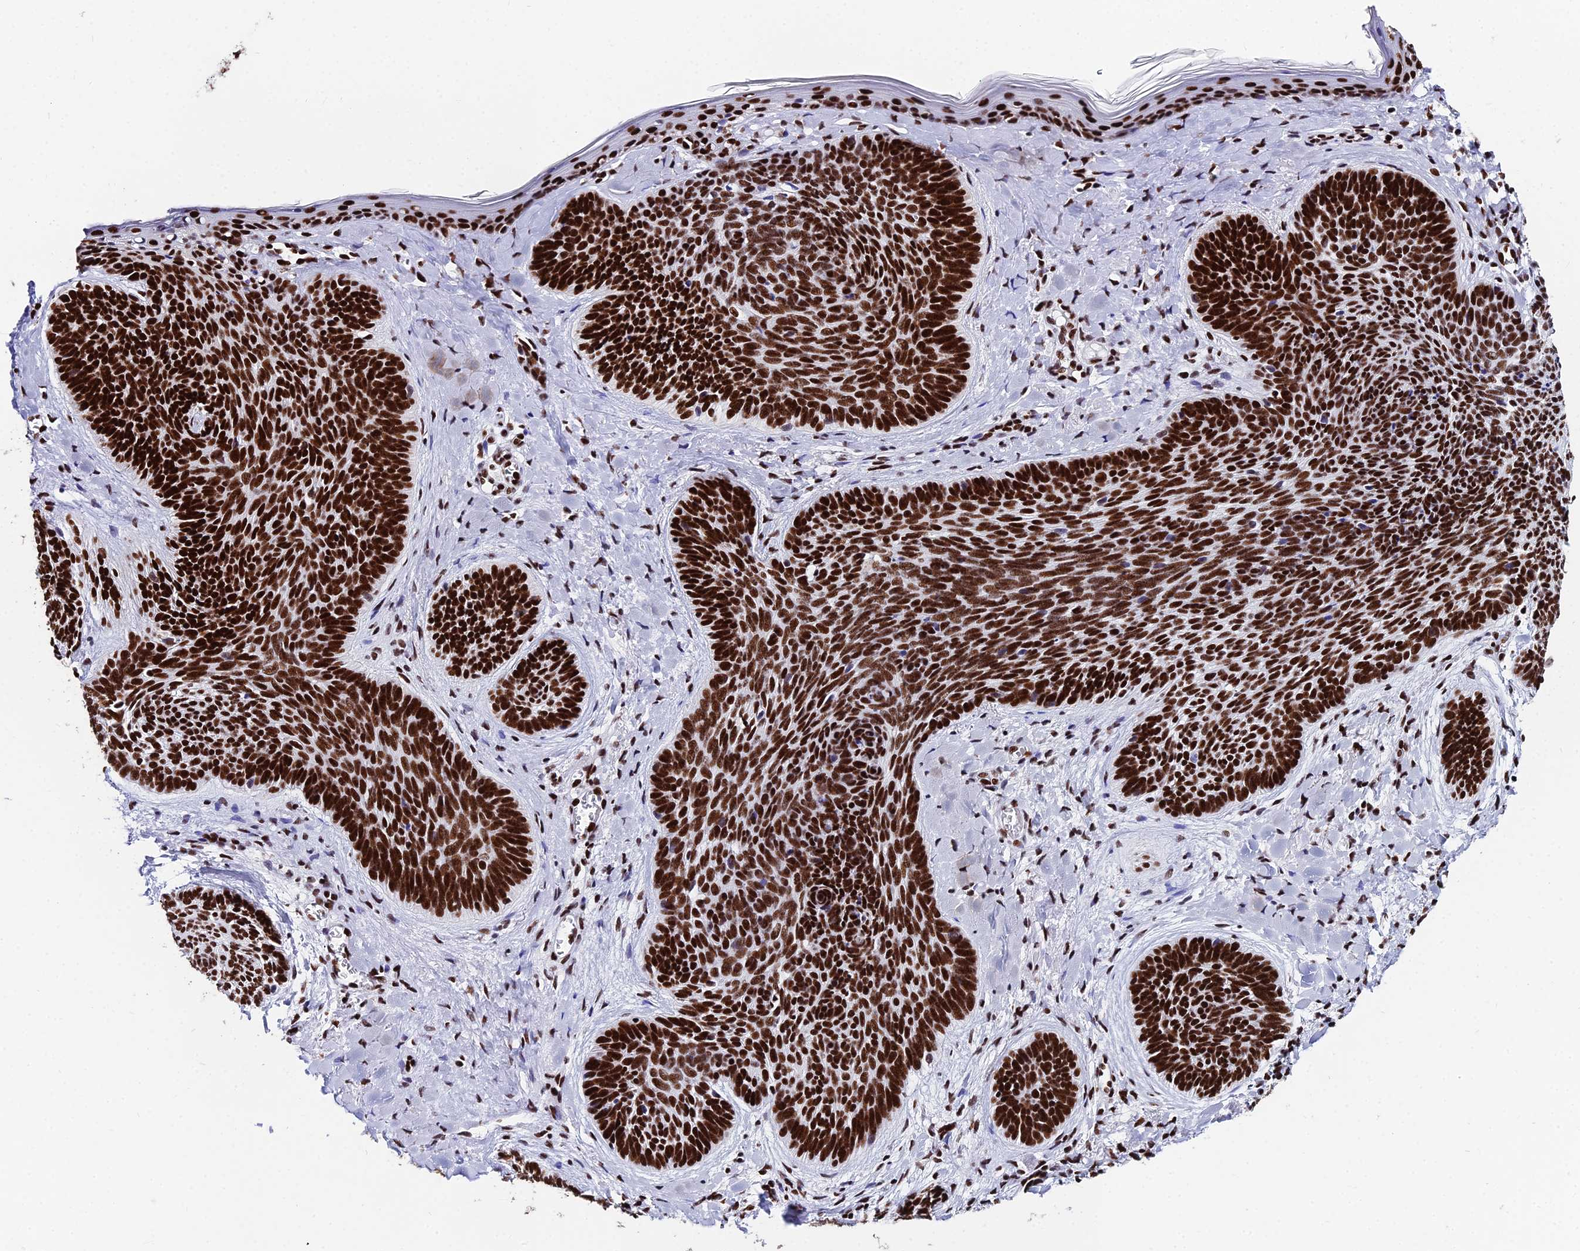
{"staining": {"intensity": "strong", "quantity": ">75%", "location": "nuclear"}, "tissue": "skin cancer", "cell_type": "Tumor cells", "image_type": "cancer", "snomed": [{"axis": "morphology", "description": "Basal cell carcinoma"}, {"axis": "topography", "description": "Skin"}], "caption": "Skin basal cell carcinoma tissue displays strong nuclear expression in approximately >75% of tumor cells, visualized by immunohistochemistry.", "gene": "HNRNPH1", "patient": {"sex": "female", "age": 81}}